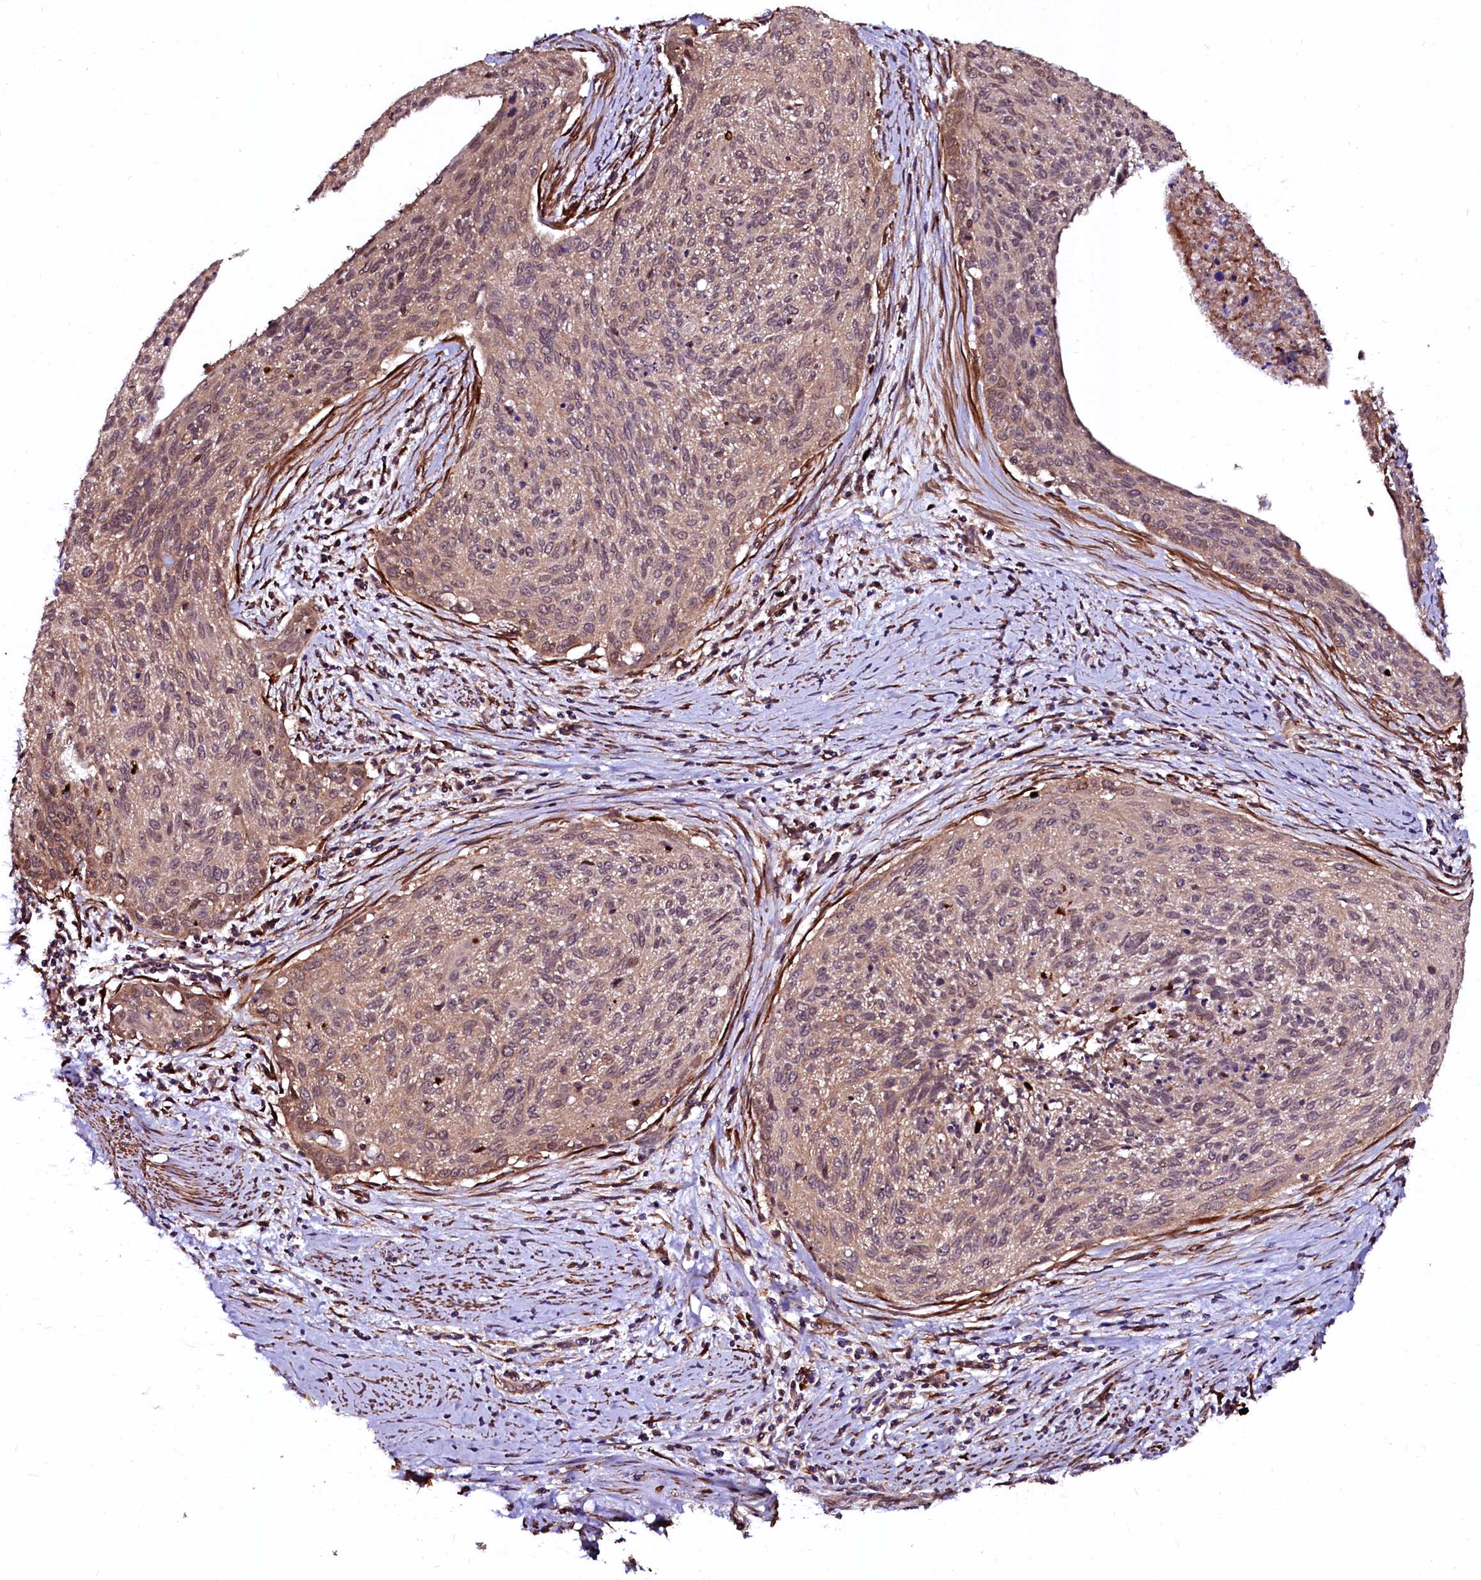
{"staining": {"intensity": "weak", "quantity": "25%-75%", "location": "cytoplasmic/membranous"}, "tissue": "cervical cancer", "cell_type": "Tumor cells", "image_type": "cancer", "snomed": [{"axis": "morphology", "description": "Squamous cell carcinoma, NOS"}, {"axis": "topography", "description": "Cervix"}], "caption": "IHC staining of cervical squamous cell carcinoma, which exhibits low levels of weak cytoplasmic/membranous staining in approximately 25%-75% of tumor cells indicating weak cytoplasmic/membranous protein staining. The staining was performed using DAB (3,3'-diaminobenzidine) (brown) for protein detection and nuclei were counterstained in hematoxylin (blue).", "gene": "N4BP1", "patient": {"sex": "female", "age": 55}}